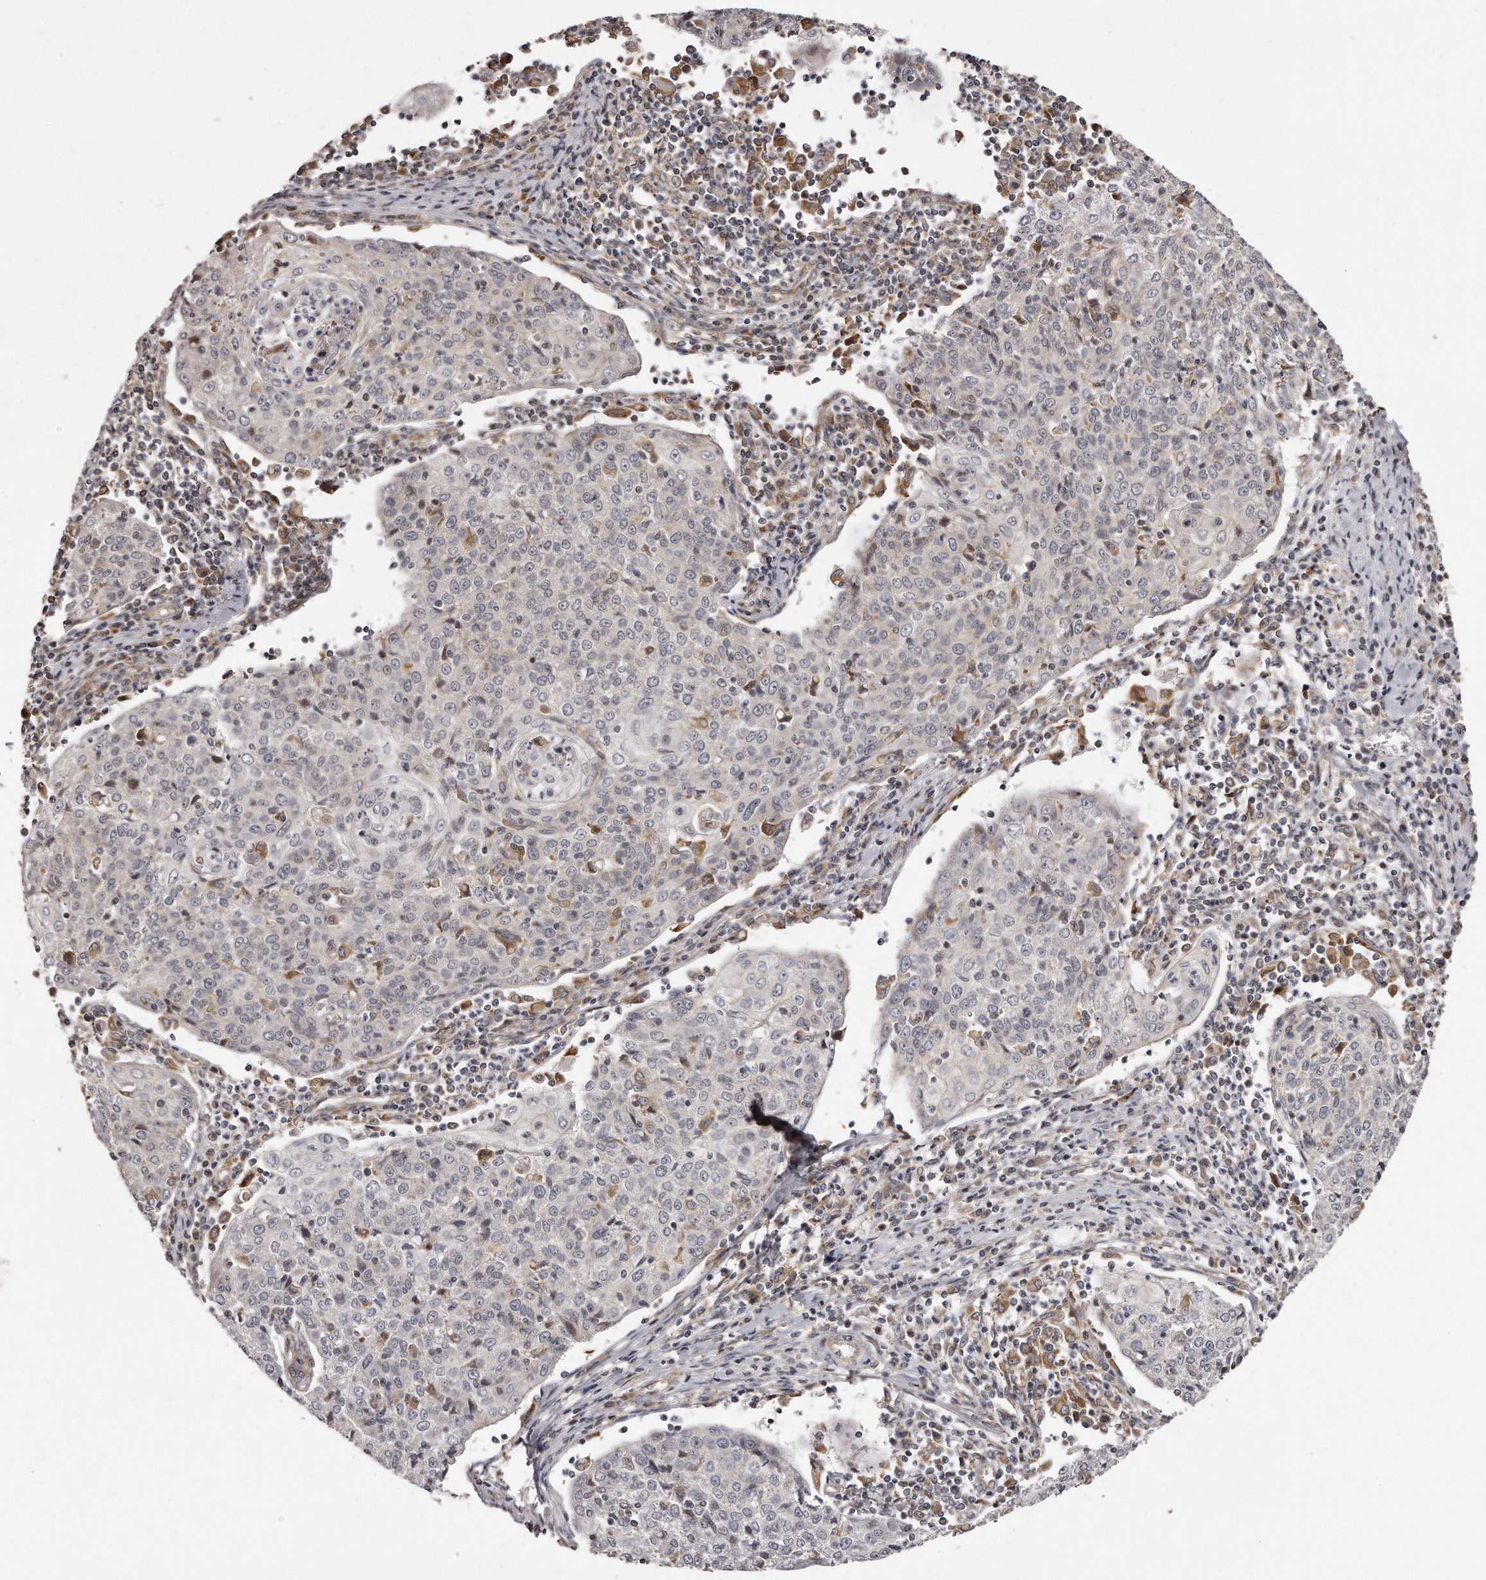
{"staining": {"intensity": "negative", "quantity": "none", "location": "none"}, "tissue": "cervical cancer", "cell_type": "Tumor cells", "image_type": "cancer", "snomed": [{"axis": "morphology", "description": "Squamous cell carcinoma, NOS"}, {"axis": "topography", "description": "Cervix"}], "caption": "Tumor cells show no significant expression in cervical cancer.", "gene": "TRAPPC14", "patient": {"sex": "female", "age": 48}}